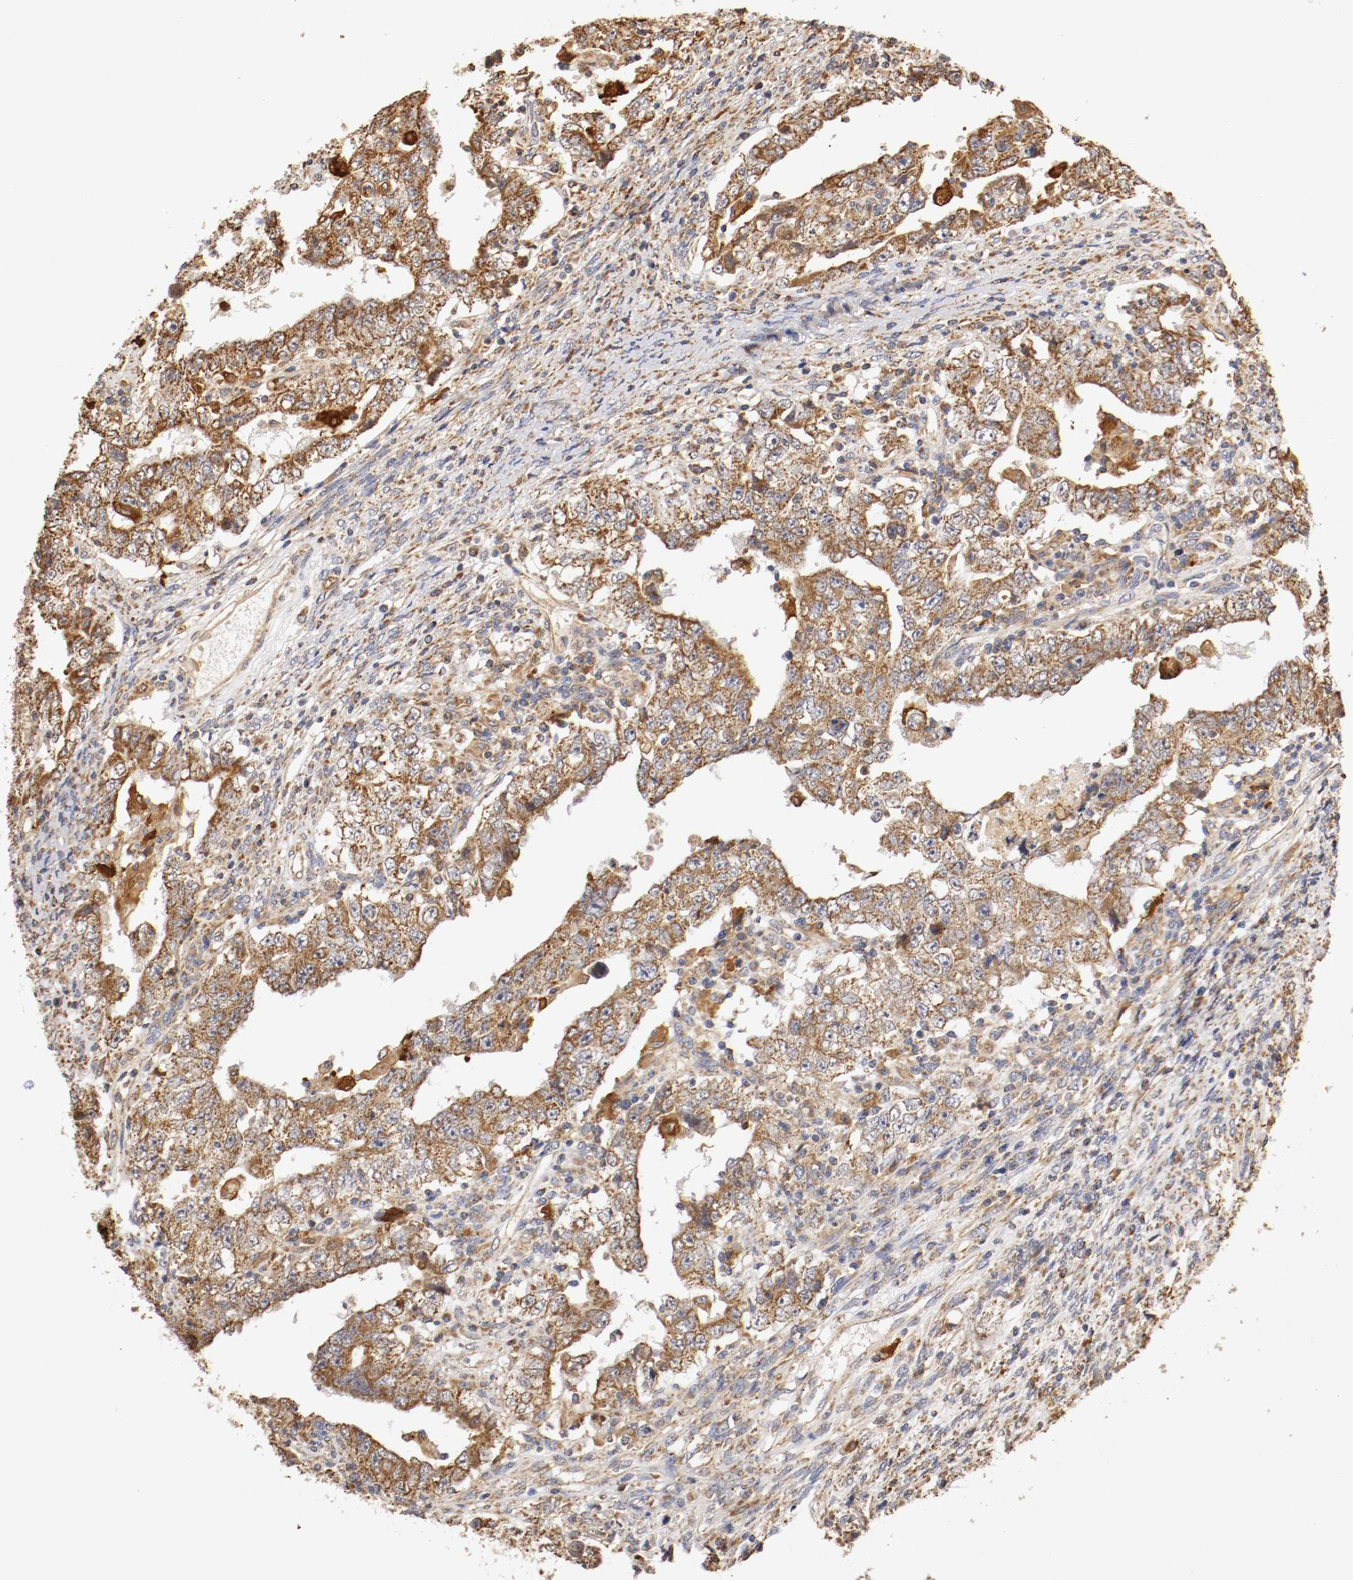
{"staining": {"intensity": "moderate", "quantity": ">75%", "location": "cytoplasmic/membranous"}, "tissue": "testis cancer", "cell_type": "Tumor cells", "image_type": "cancer", "snomed": [{"axis": "morphology", "description": "Carcinoma, Embryonal, NOS"}, {"axis": "topography", "description": "Testis"}], "caption": "Moderate cytoplasmic/membranous positivity for a protein is present in approximately >75% of tumor cells of testis cancer using immunohistochemistry (IHC).", "gene": "VEZT", "patient": {"sex": "male", "age": 26}}